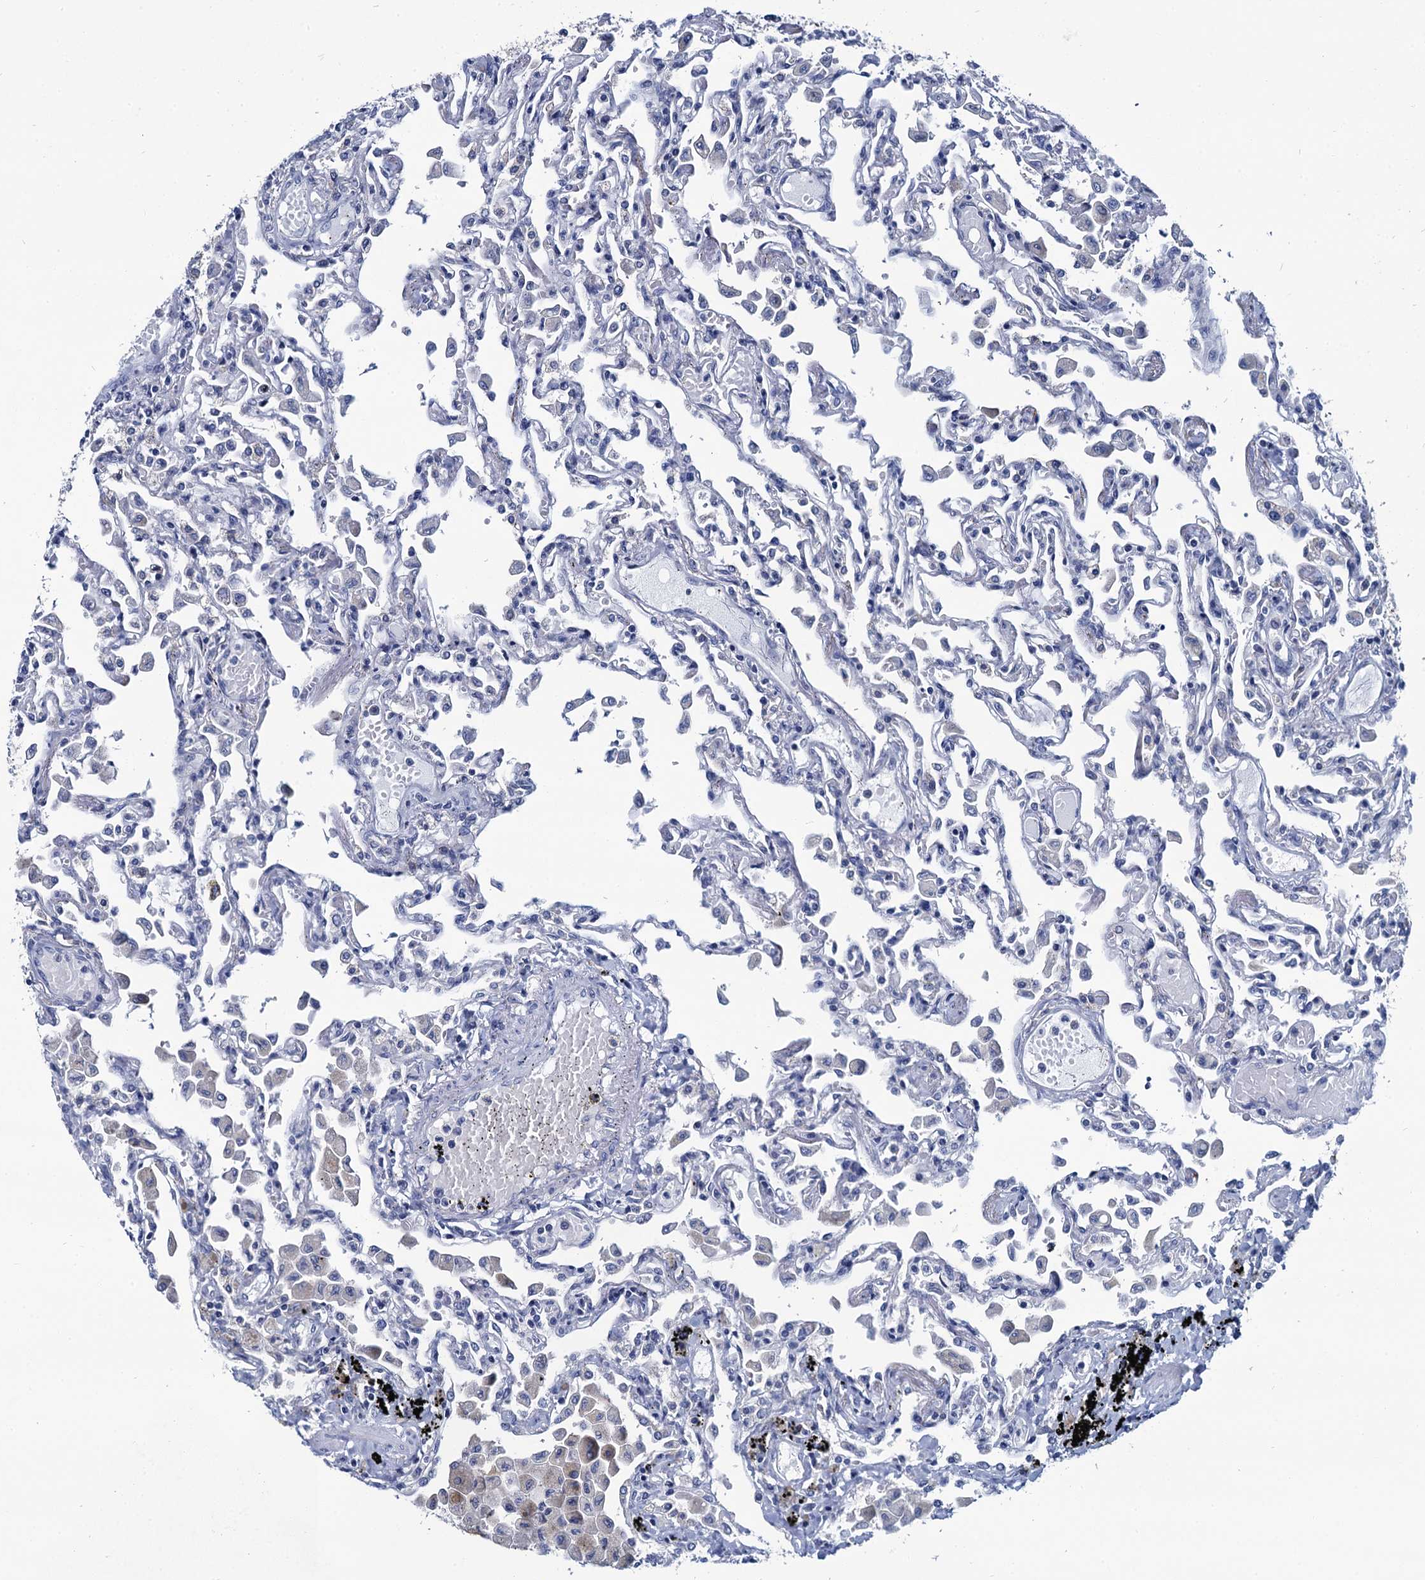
{"staining": {"intensity": "negative", "quantity": "none", "location": "none"}, "tissue": "lung", "cell_type": "Alveolar cells", "image_type": "normal", "snomed": [{"axis": "morphology", "description": "Normal tissue, NOS"}, {"axis": "topography", "description": "Bronchus"}, {"axis": "topography", "description": "Lung"}], "caption": "Human lung stained for a protein using immunohistochemistry displays no staining in alveolar cells.", "gene": "MIOX", "patient": {"sex": "female", "age": 49}}